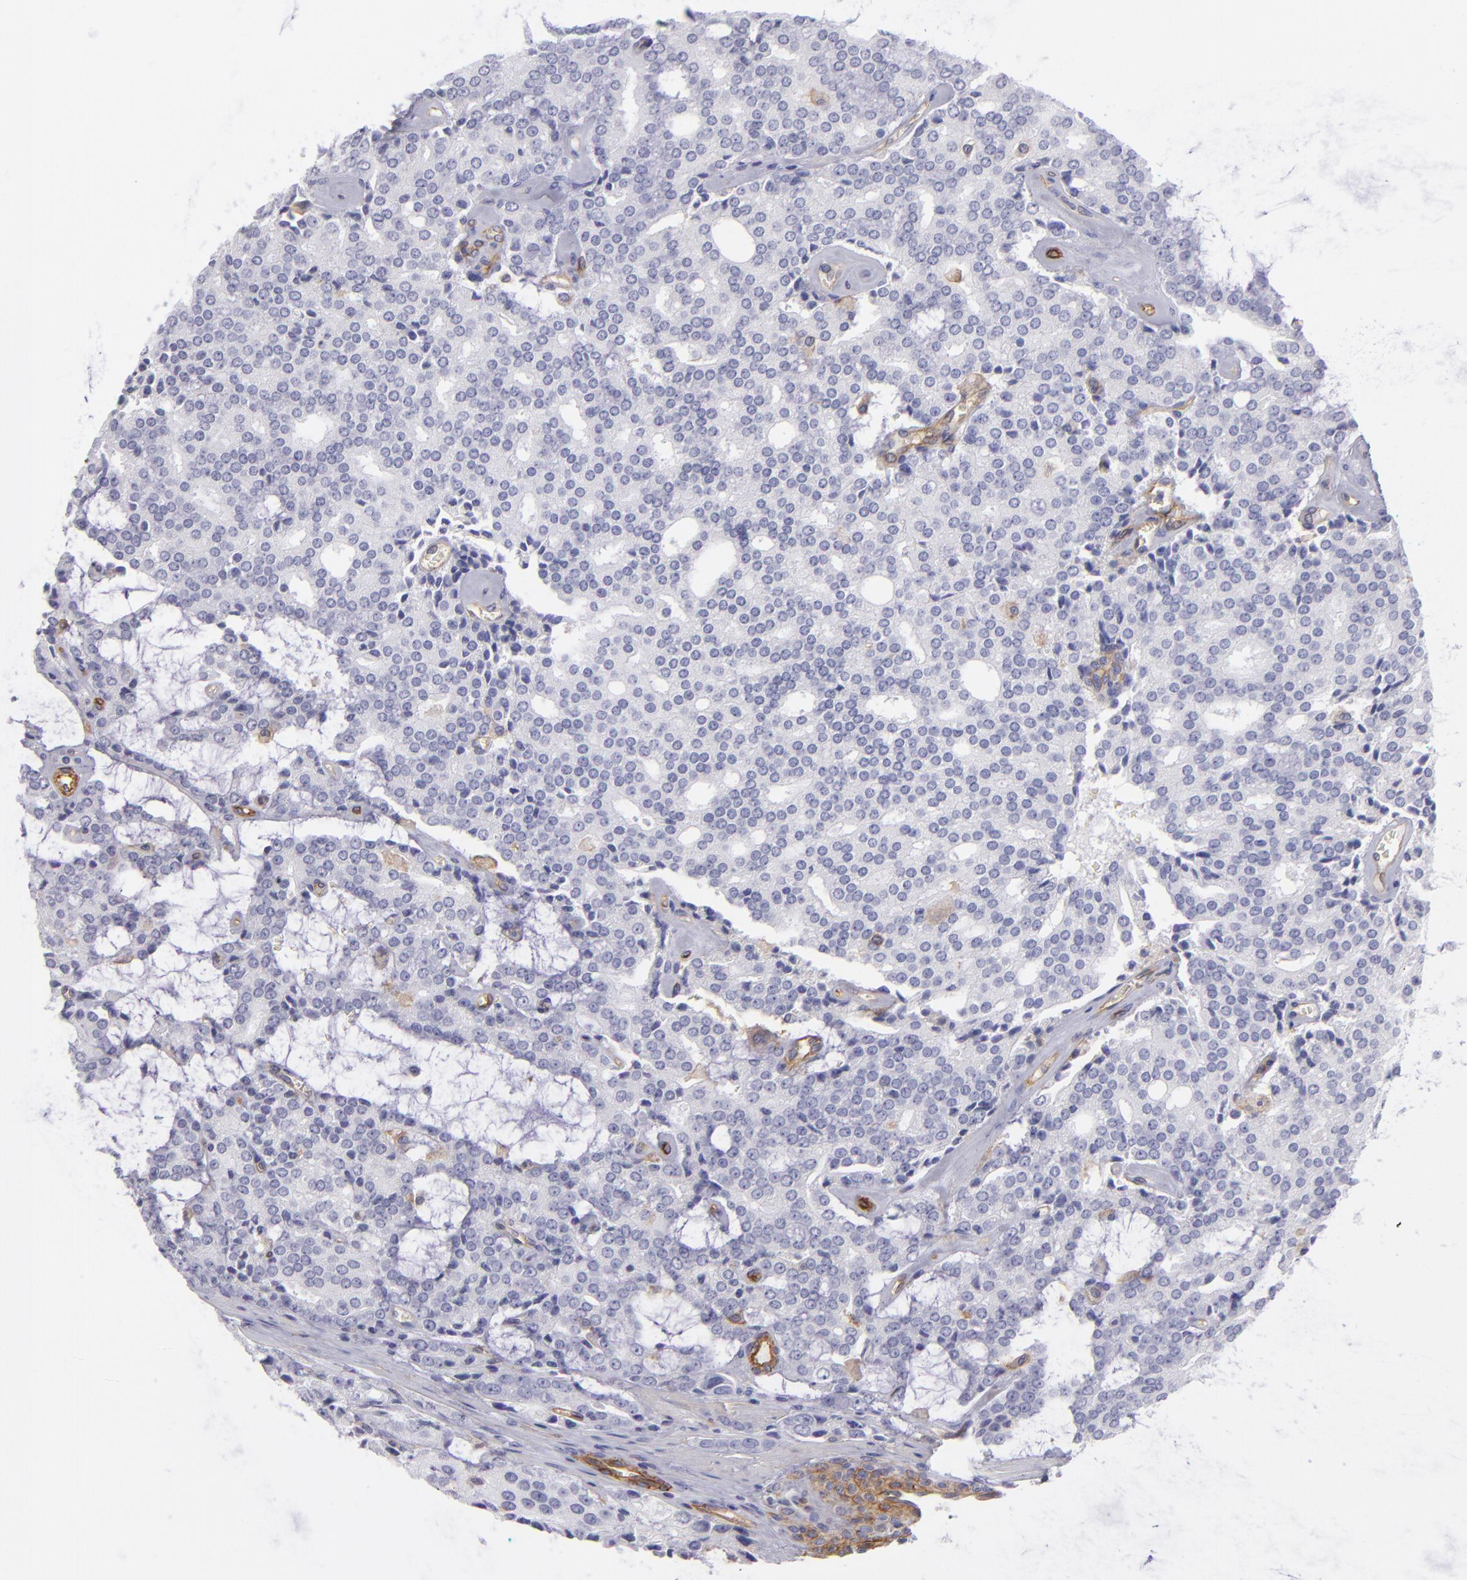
{"staining": {"intensity": "negative", "quantity": "none", "location": "none"}, "tissue": "prostate cancer", "cell_type": "Tumor cells", "image_type": "cancer", "snomed": [{"axis": "morphology", "description": "Adenocarcinoma, High grade"}, {"axis": "topography", "description": "Prostate"}], "caption": "High power microscopy image of an immunohistochemistry (IHC) photomicrograph of prostate cancer, revealing no significant expression in tumor cells. (DAB IHC visualized using brightfield microscopy, high magnification).", "gene": "ENTPD1", "patient": {"sex": "male", "age": 67}}